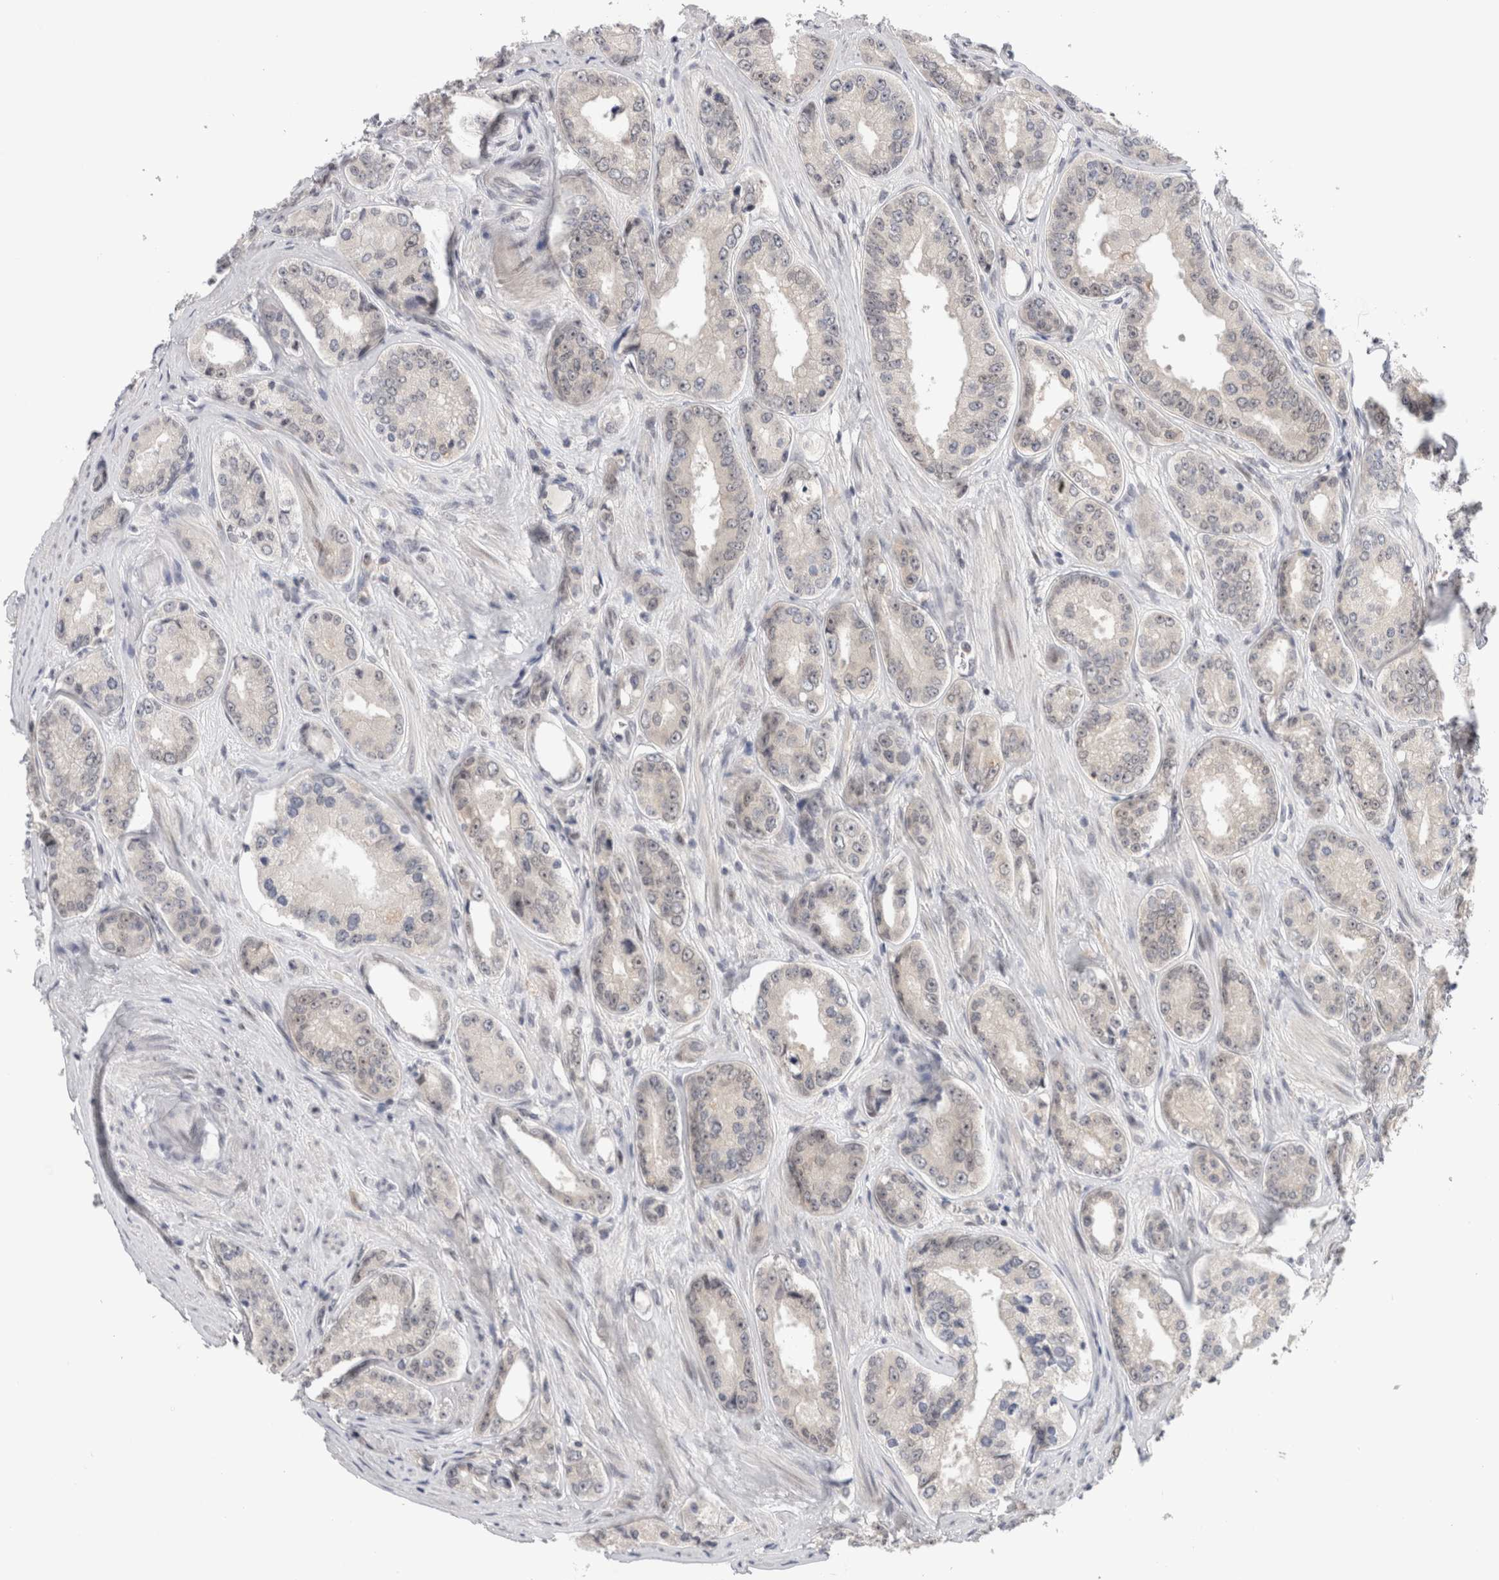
{"staining": {"intensity": "negative", "quantity": "none", "location": "none"}, "tissue": "prostate cancer", "cell_type": "Tumor cells", "image_type": "cancer", "snomed": [{"axis": "morphology", "description": "Adenocarcinoma, High grade"}, {"axis": "topography", "description": "Prostate"}], "caption": "Immunohistochemistry of human prostate cancer (high-grade adenocarcinoma) shows no positivity in tumor cells.", "gene": "ZNF521", "patient": {"sex": "male", "age": 61}}